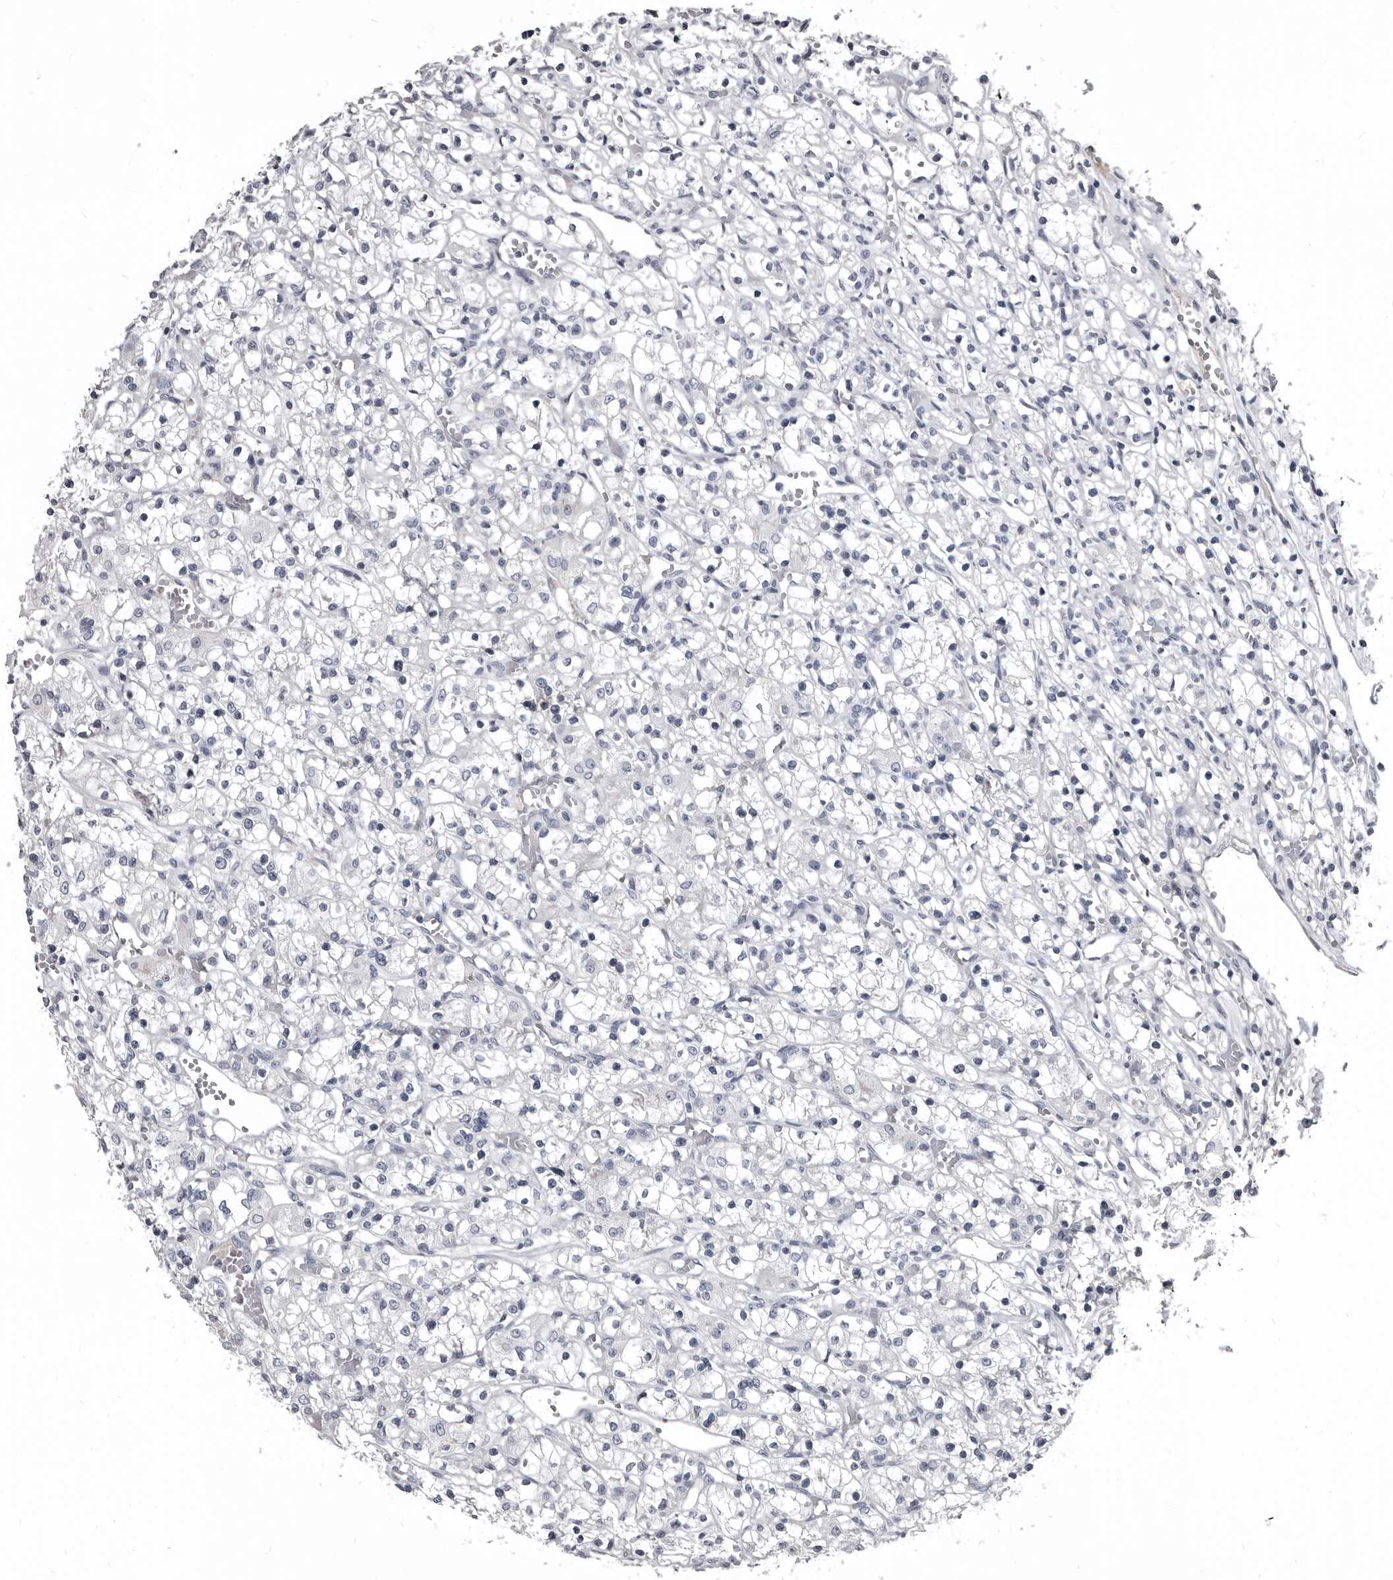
{"staining": {"intensity": "negative", "quantity": "none", "location": "none"}, "tissue": "renal cancer", "cell_type": "Tumor cells", "image_type": "cancer", "snomed": [{"axis": "morphology", "description": "Adenocarcinoma, NOS"}, {"axis": "topography", "description": "Kidney"}], "caption": "This is a image of IHC staining of renal cancer, which shows no staining in tumor cells.", "gene": "GREB1", "patient": {"sex": "female", "age": 59}}